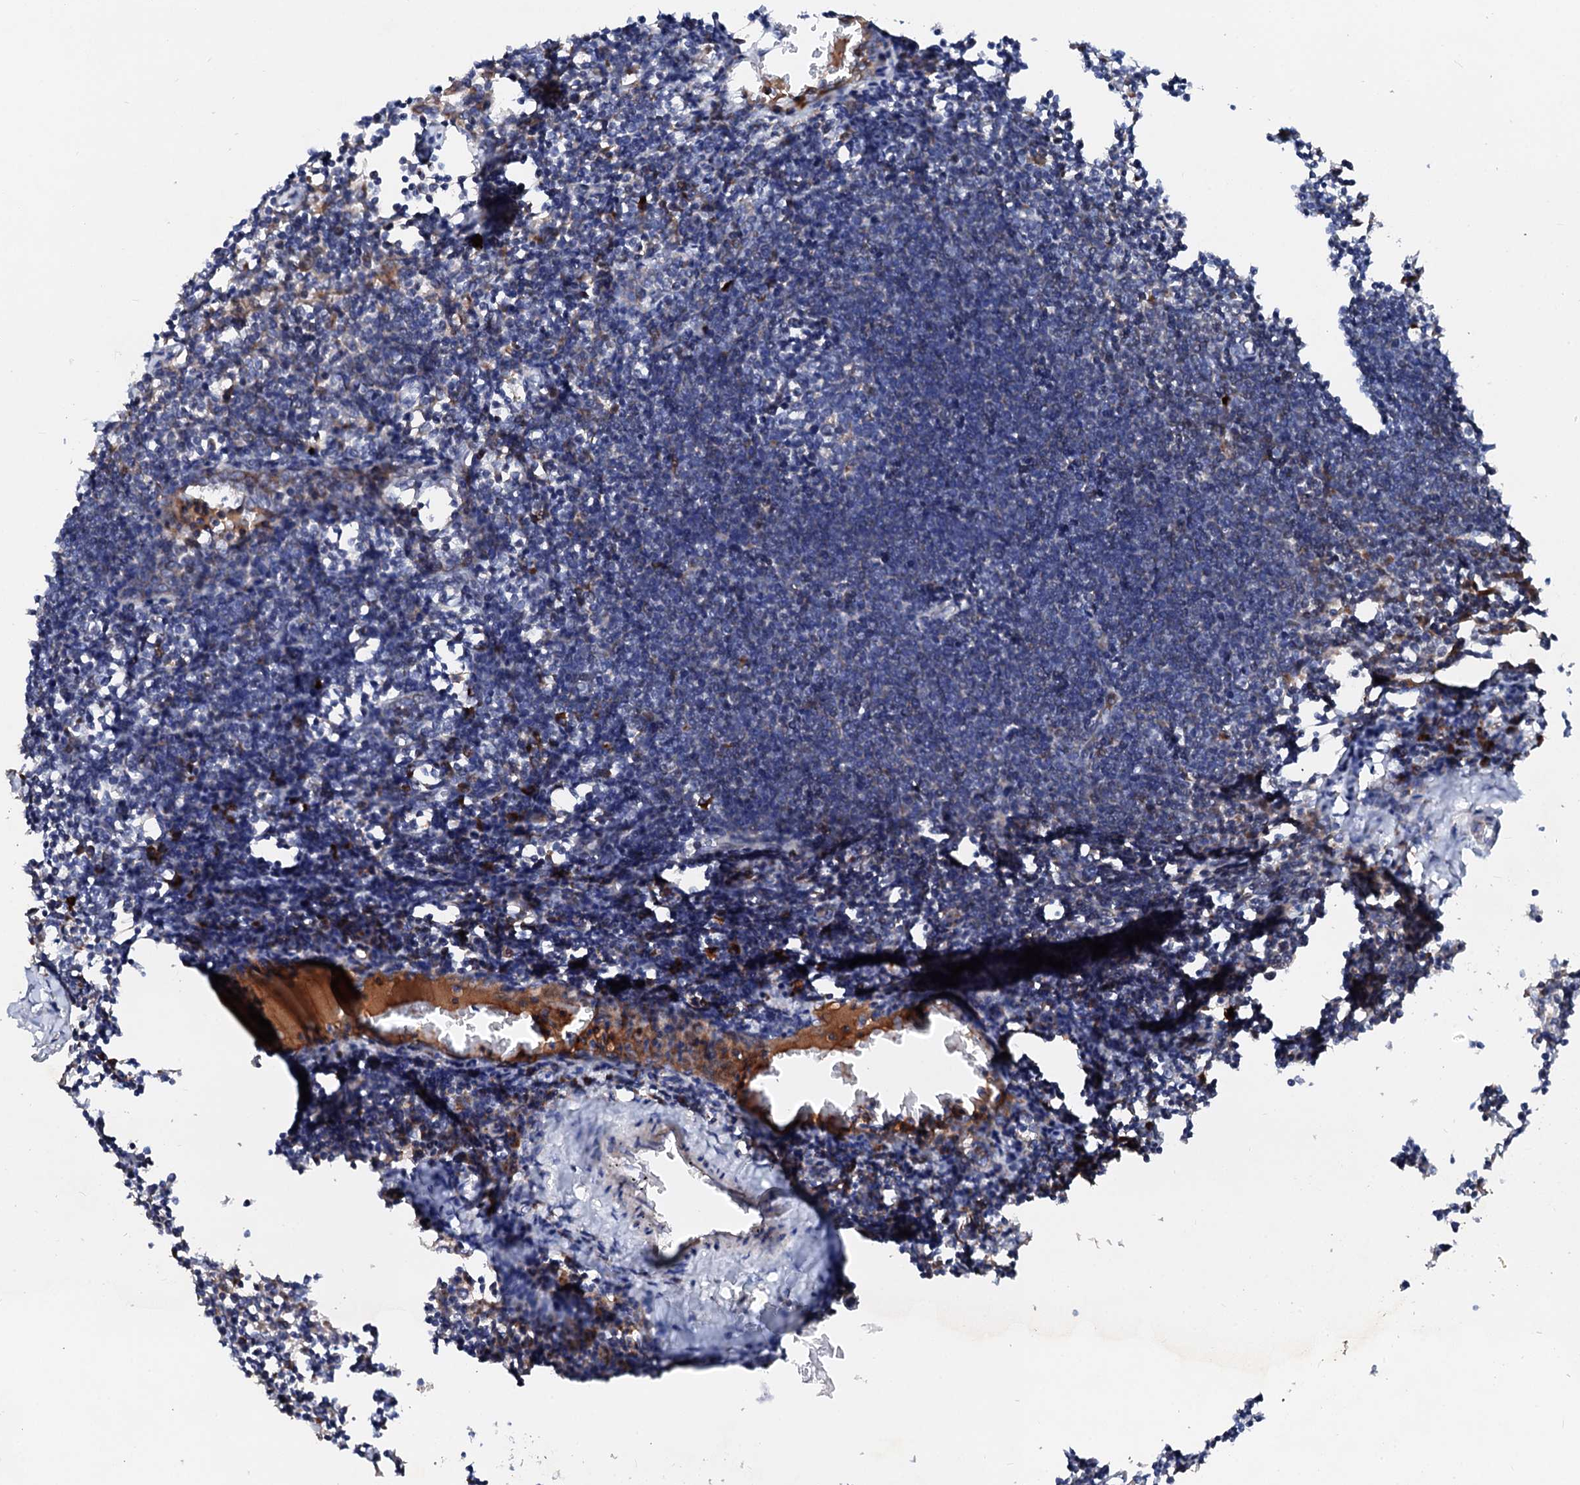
{"staining": {"intensity": "negative", "quantity": "none", "location": "none"}, "tissue": "lymph node", "cell_type": "Germinal center cells", "image_type": "normal", "snomed": [{"axis": "morphology", "description": "Normal tissue, NOS"}, {"axis": "morphology", "description": "Malignant melanoma, Metastatic site"}, {"axis": "topography", "description": "Lymph node"}], "caption": "The histopathology image reveals no significant expression in germinal center cells of lymph node. The staining was performed using DAB to visualize the protein expression in brown, while the nuclei were stained in blue with hematoxylin (Magnification: 20x).", "gene": "SLC10A7", "patient": {"sex": "male", "age": 41}}